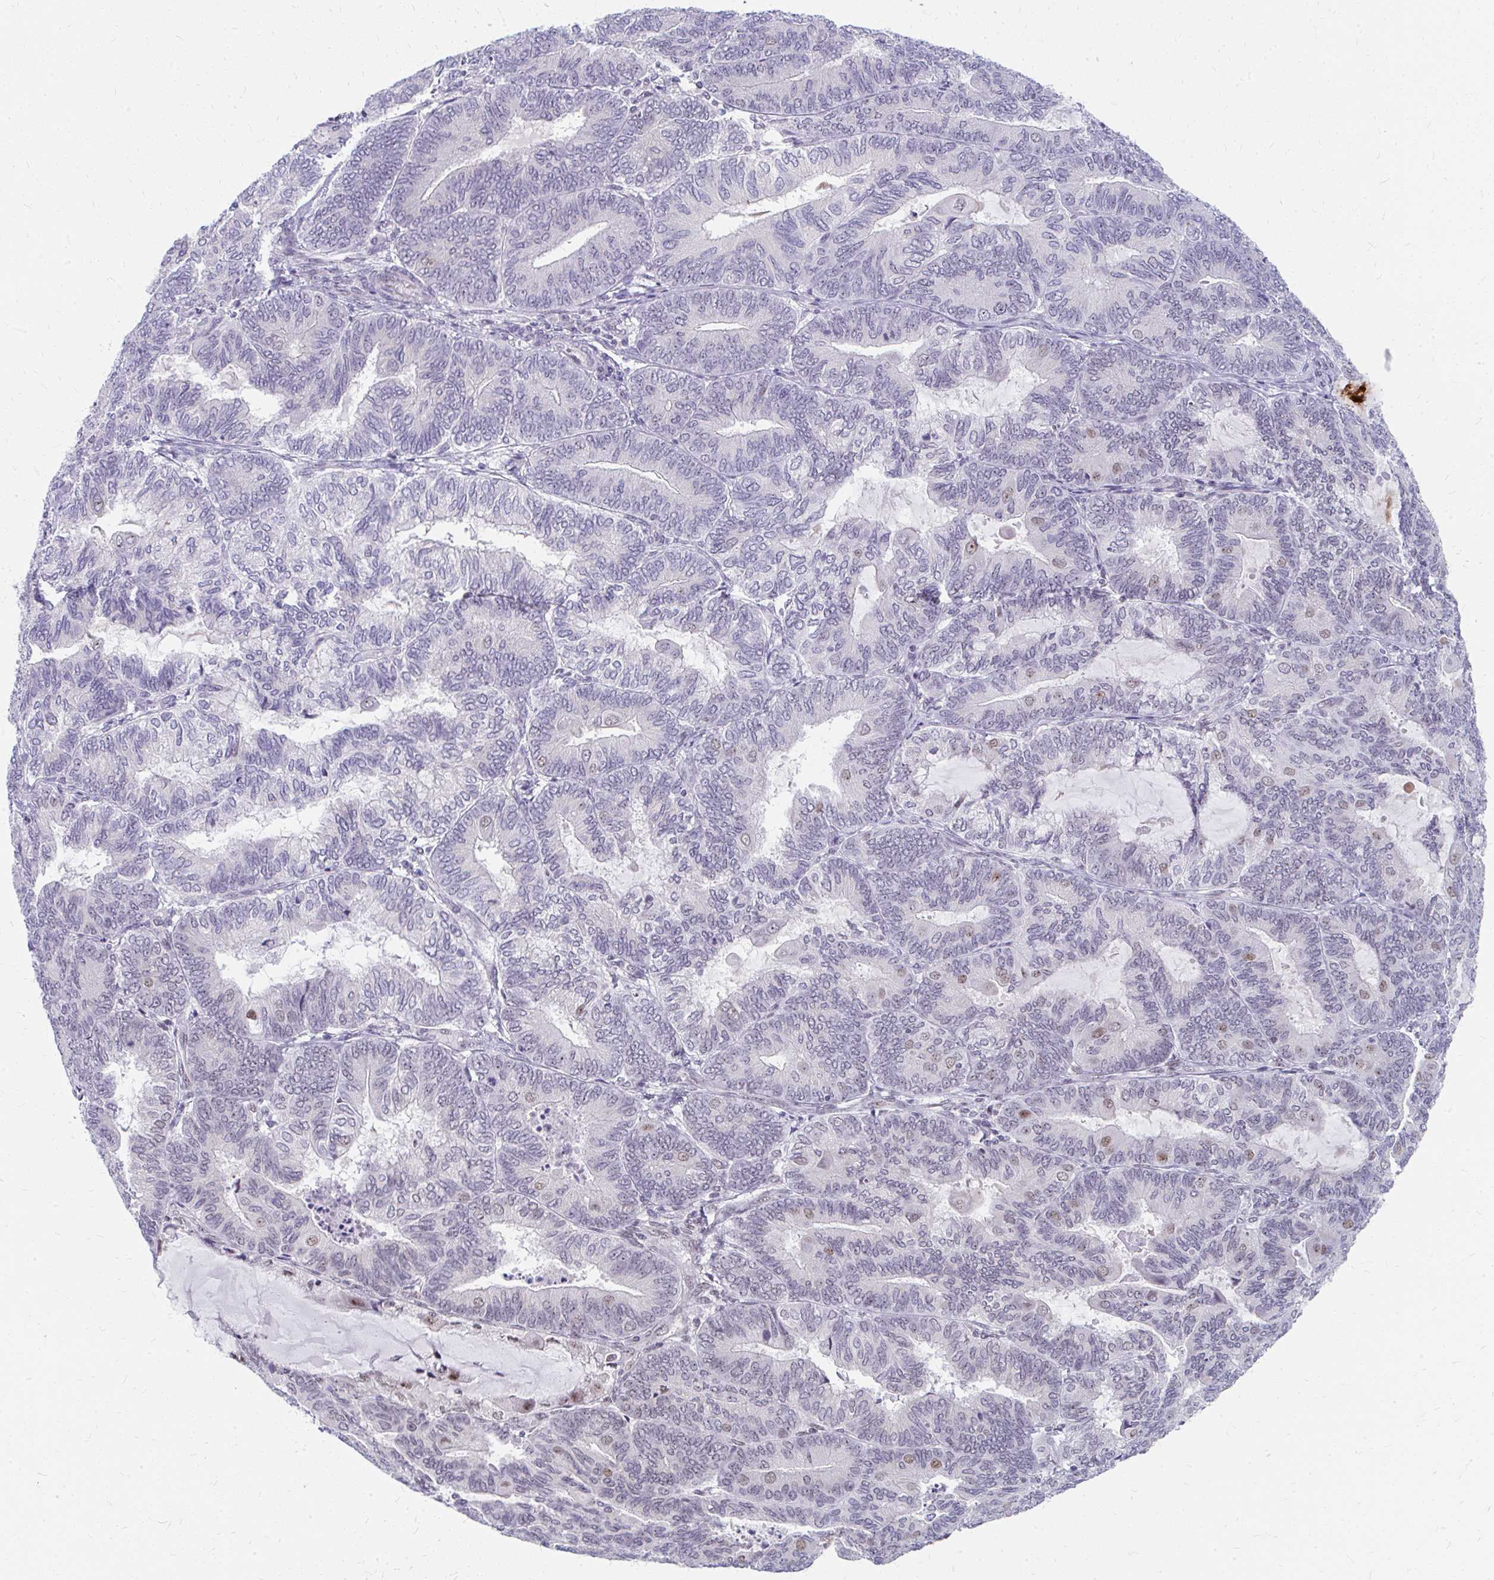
{"staining": {"intensity": "weak", "quantity": "25%-75%", "location": "nuclear"}, "tissue": "endometrial cancer", "cell_type": "Tumor cells", "image_type": "cancer", "snomed": [{"axis": "morphology", "description": "Adenocarcinoma, NOS"}, {"axis": "topography", "description": "Endometrium"}], "caption": "Immunohistochemistry (IHC) staining of endometrial cancer (adenocarcinoma), which reveals low levels of weak nuclear staining in approximately 25%-75% of tumor cells indicating weak nuclear protein expression. The staining was performed using DAB (3,3'-diaminobenzidine) (brown) for protein detection and nuclei were counterstained in hematoxylin (blue).", "gene": "GTF2H1", "patient": {"sex": "female", "age": 81}}